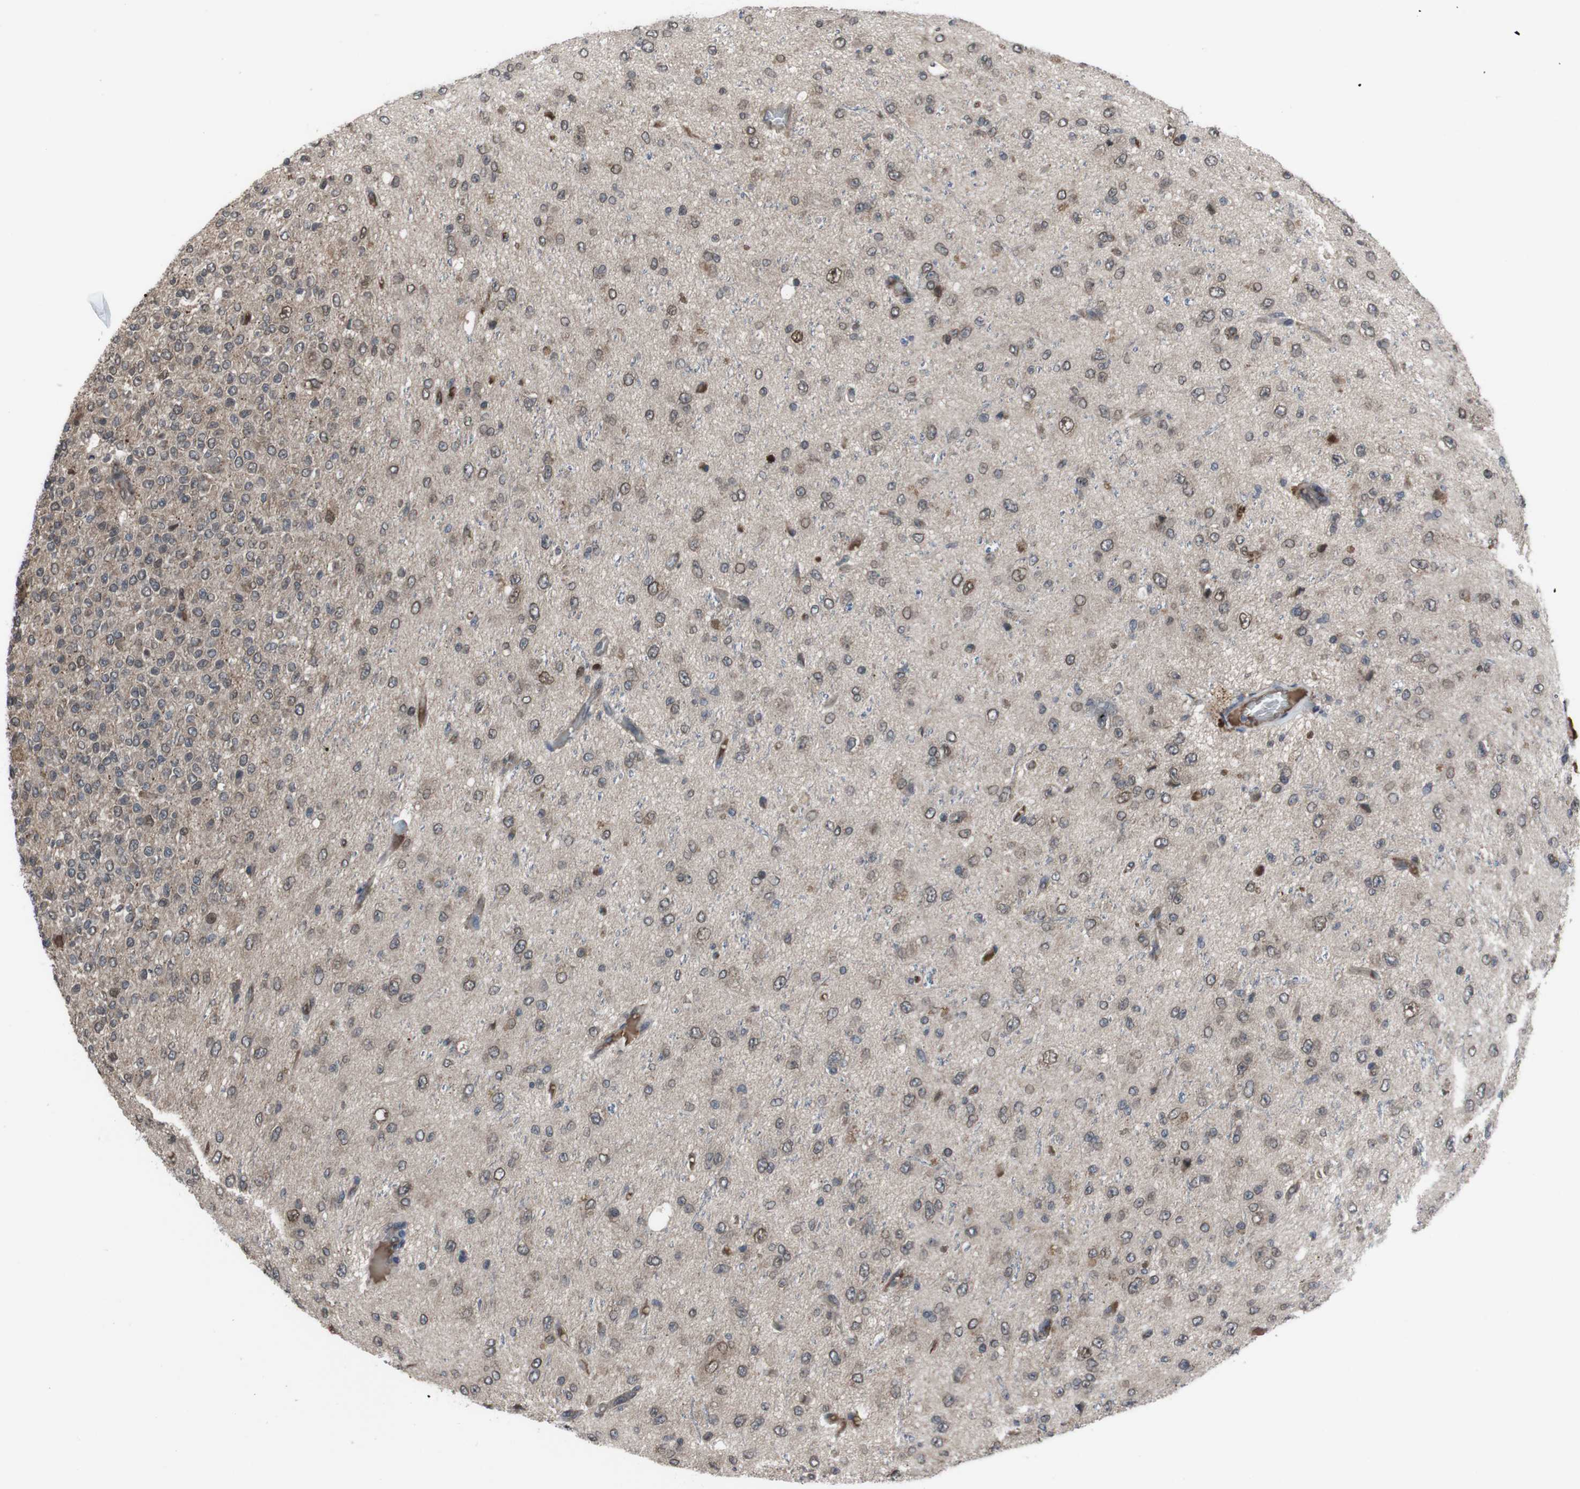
{"staining": {"intensity": "weak", "quantity": ">75%", "location": "cytoplasmic/membranous,nuclear"}, "tissue": "glioma", "cell_type": "Tumor cells", "image_type": "cancer", "snomed": [{"axis": "morphology", "description": "Glioma, malignant, High grade"}, {"axis": "topography", "description": "pancreas cauda"}], "caption": "DAB (3,3'-diaminobenzidine) immunohistochemical staining of malignant high-grade glioma exhibits weak cytoplasmic/membranous and nuclear protein expression in about >75% of tumor cells.", "gene": "SS18L1", "patient": {"sex": "male", "age": 60}}